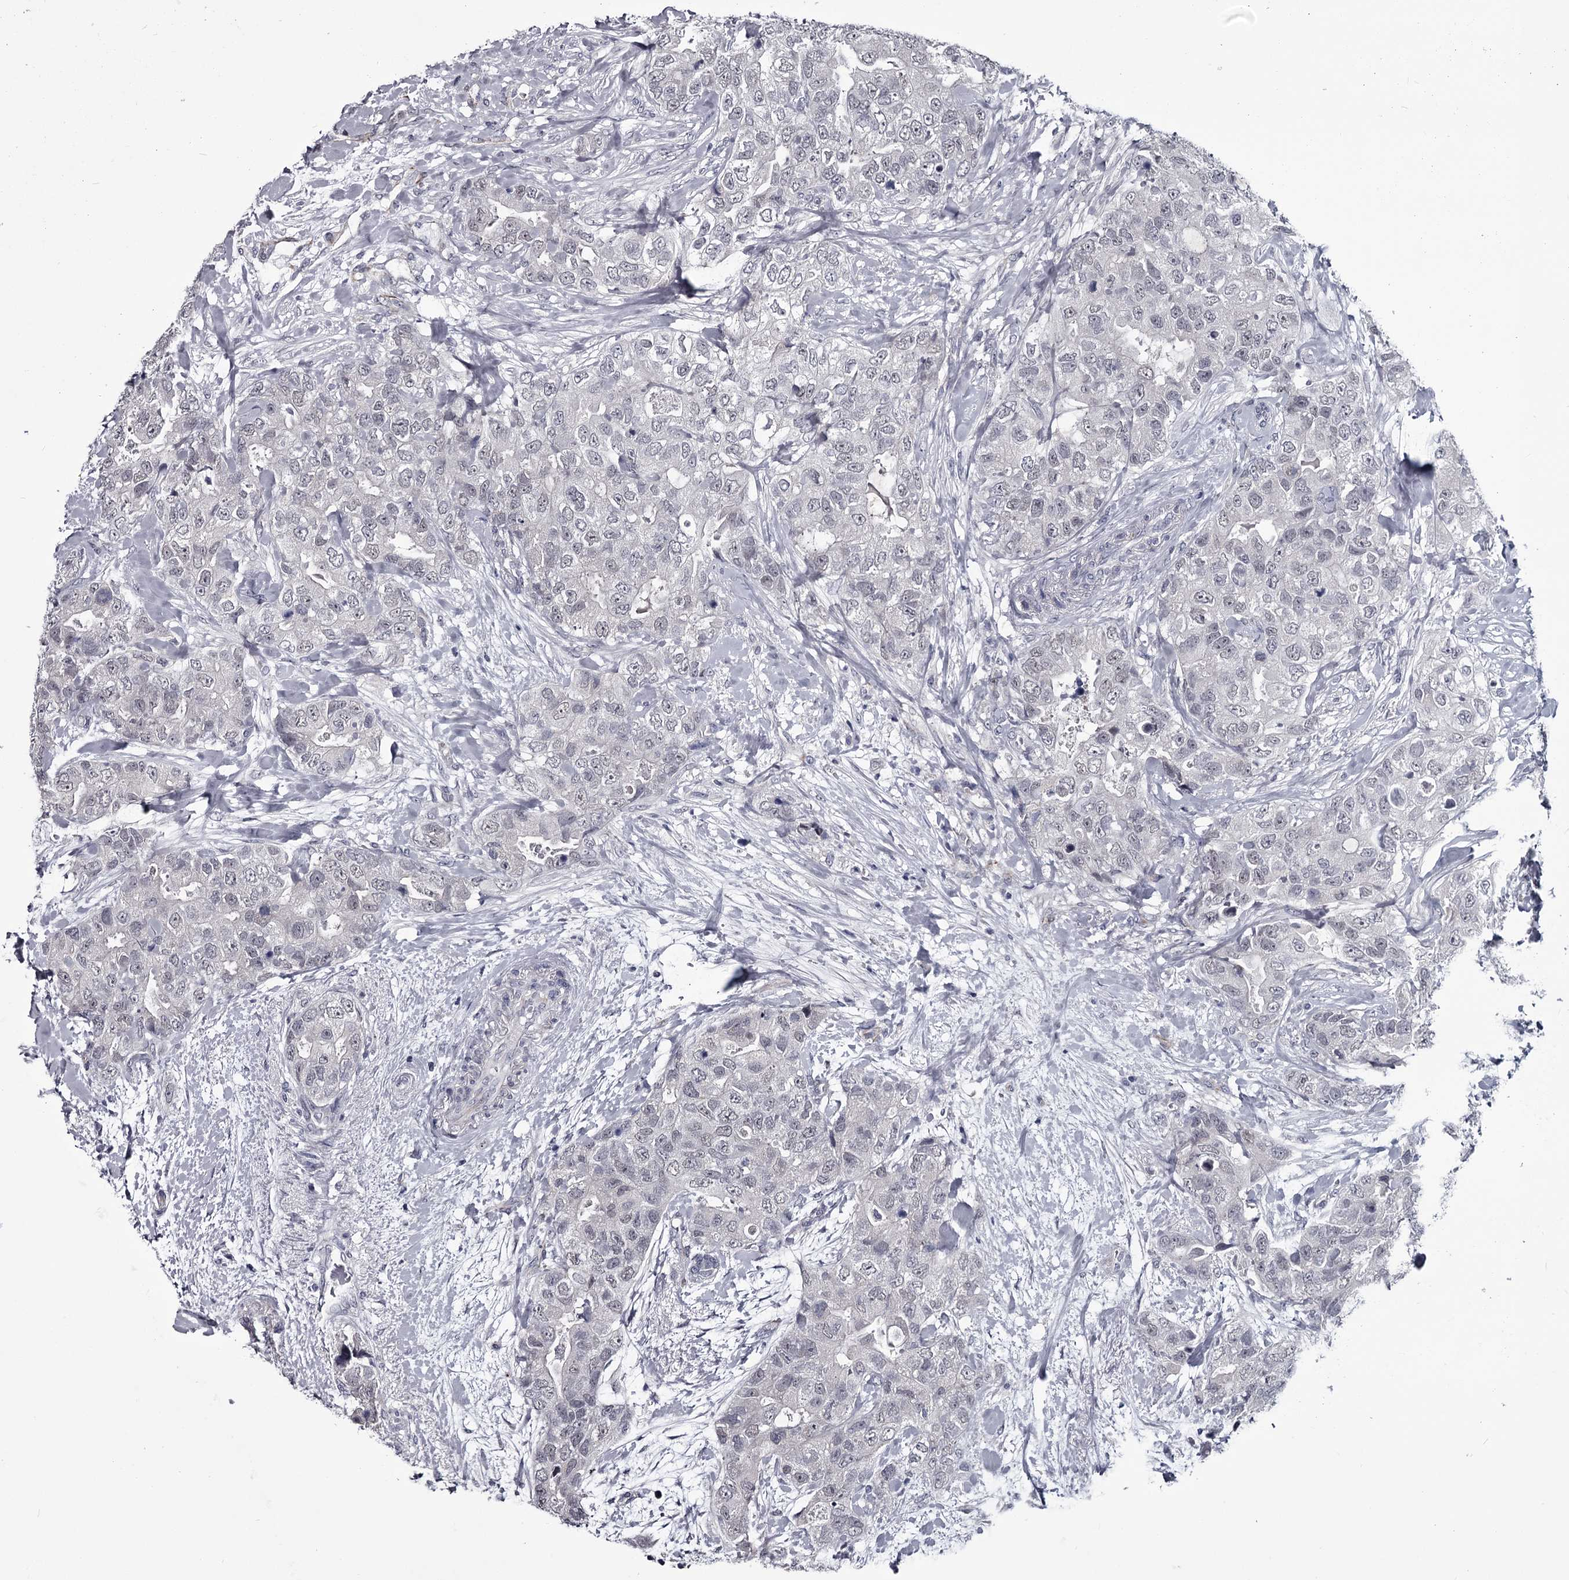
{"staining": {"intensity": "negative", "quantity": "none", "location": "none"}, "tissue": "breast cancer", "cell_type": "Tumor cells", "image_type": "cancer", "snomed": [{"axis": "morphology", "description": "Duct carcinoma"}, {"axis": "topography", "description": "Breast"}], "caption": "This image is of breast cancer stained with immunohistochemistry (IHC) to label a protein in brown with the nuclei are counter-stained blue. There is no positivity in tumor cells.", "gene": "PRPF40B", "patient": {"sex": "female", "age": 62}}